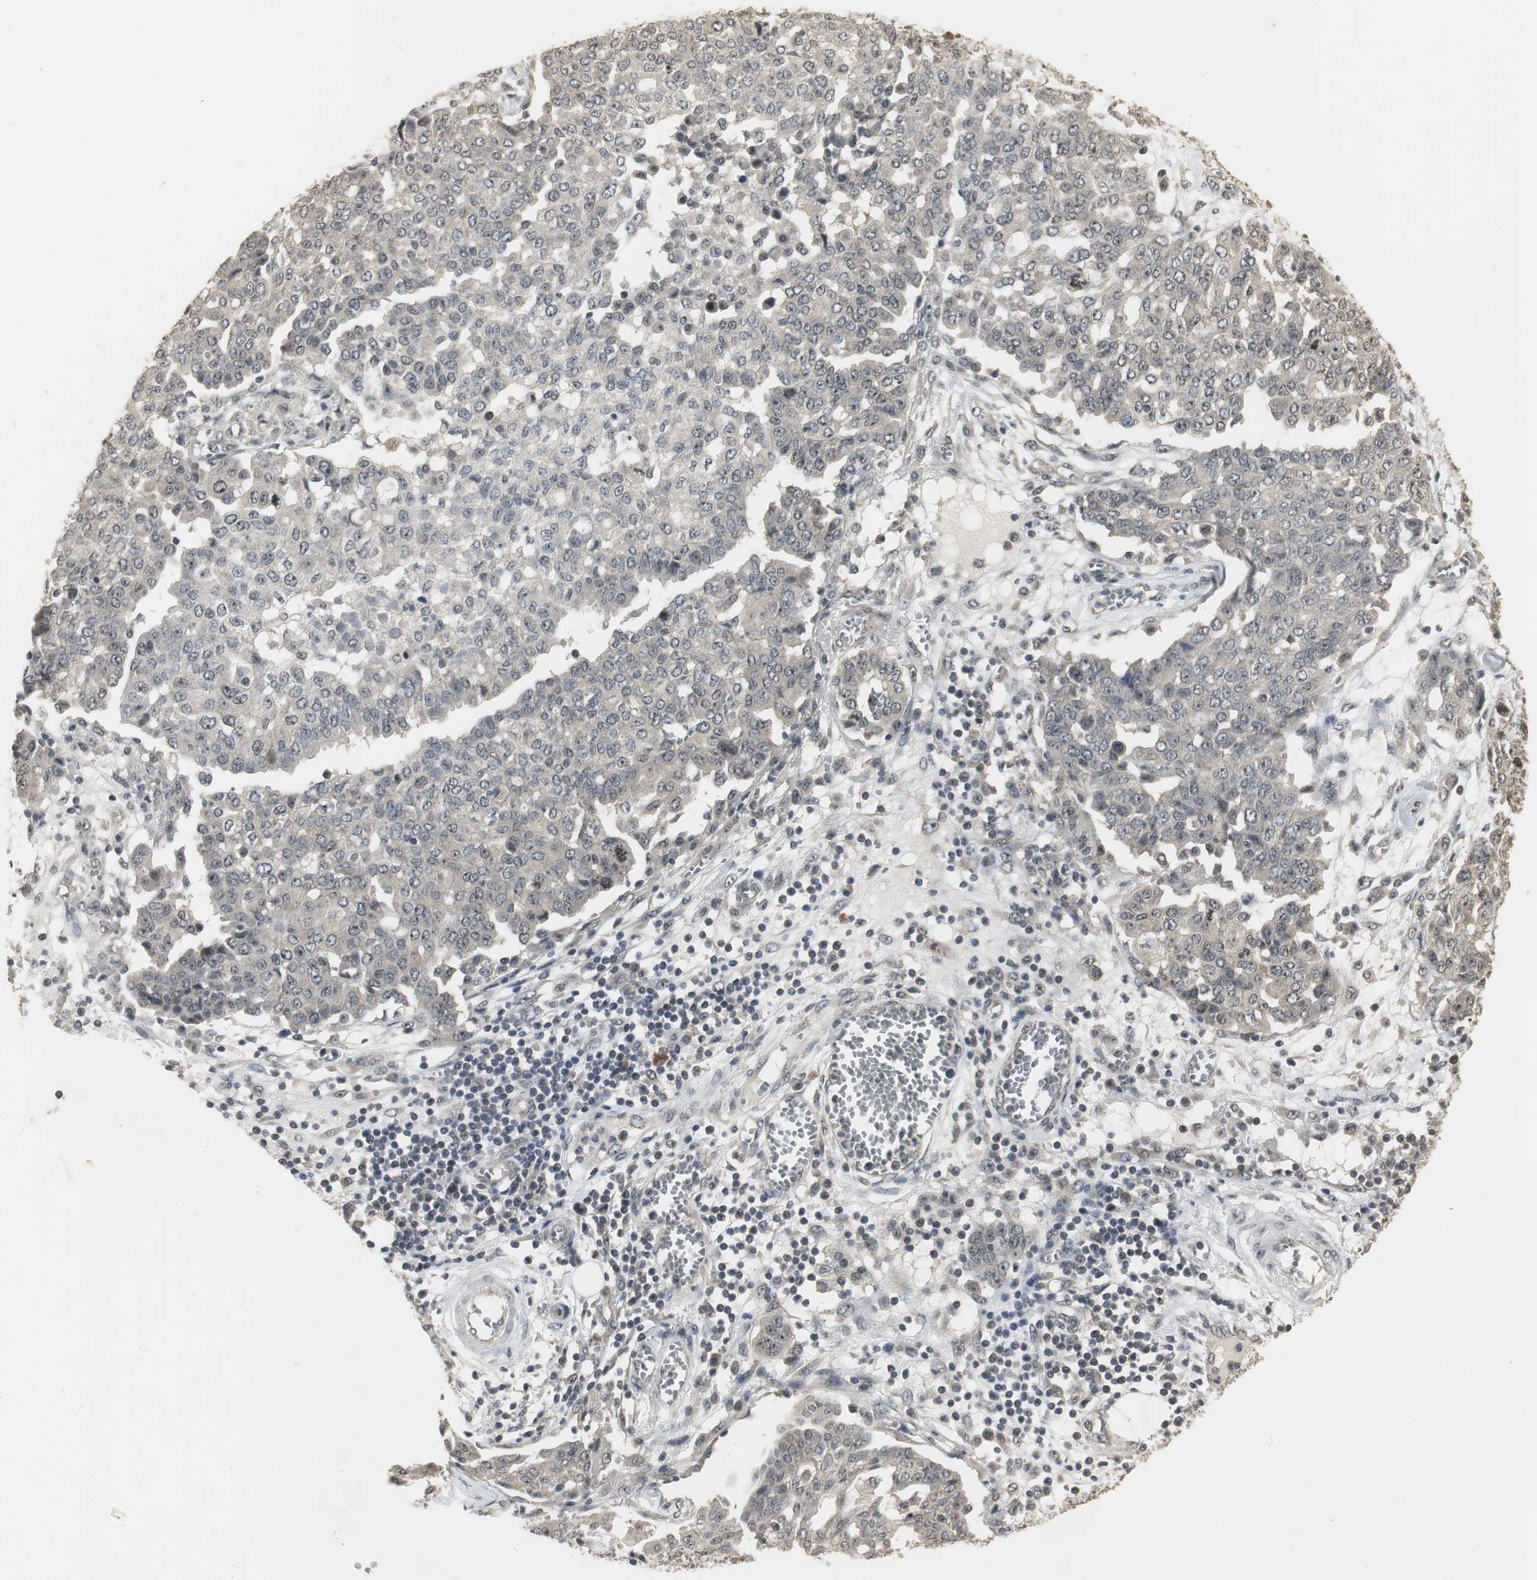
{"staining": {"intensity": "negative", "quantity": "none", "location": "none"}, "tissue": "ovarian cancer", "cell_type": "Tumor cells", "image_type": "cancer", "snomed": [{"axis": "morphology", "description": "Cystadenocarcinoma, serous, NOS"}, {"axis": "topography", "description": "Soft tissue"}, {"axis": "topography", "description": "Ovary"}], "caption": "IHC image of neoplastic tissue: human ovarian cancer (serous cystadenocarcinoma) stained with DAB (3,3'-diaminobenzidine) shows no significant protein staining in tumor cells. (DAB (3,3'-diaminobenzidine) immunohistochemistry with hematoxylin counter stain).", "gene": "ELOA", "patient": {"sex": "female", "age": 57}}